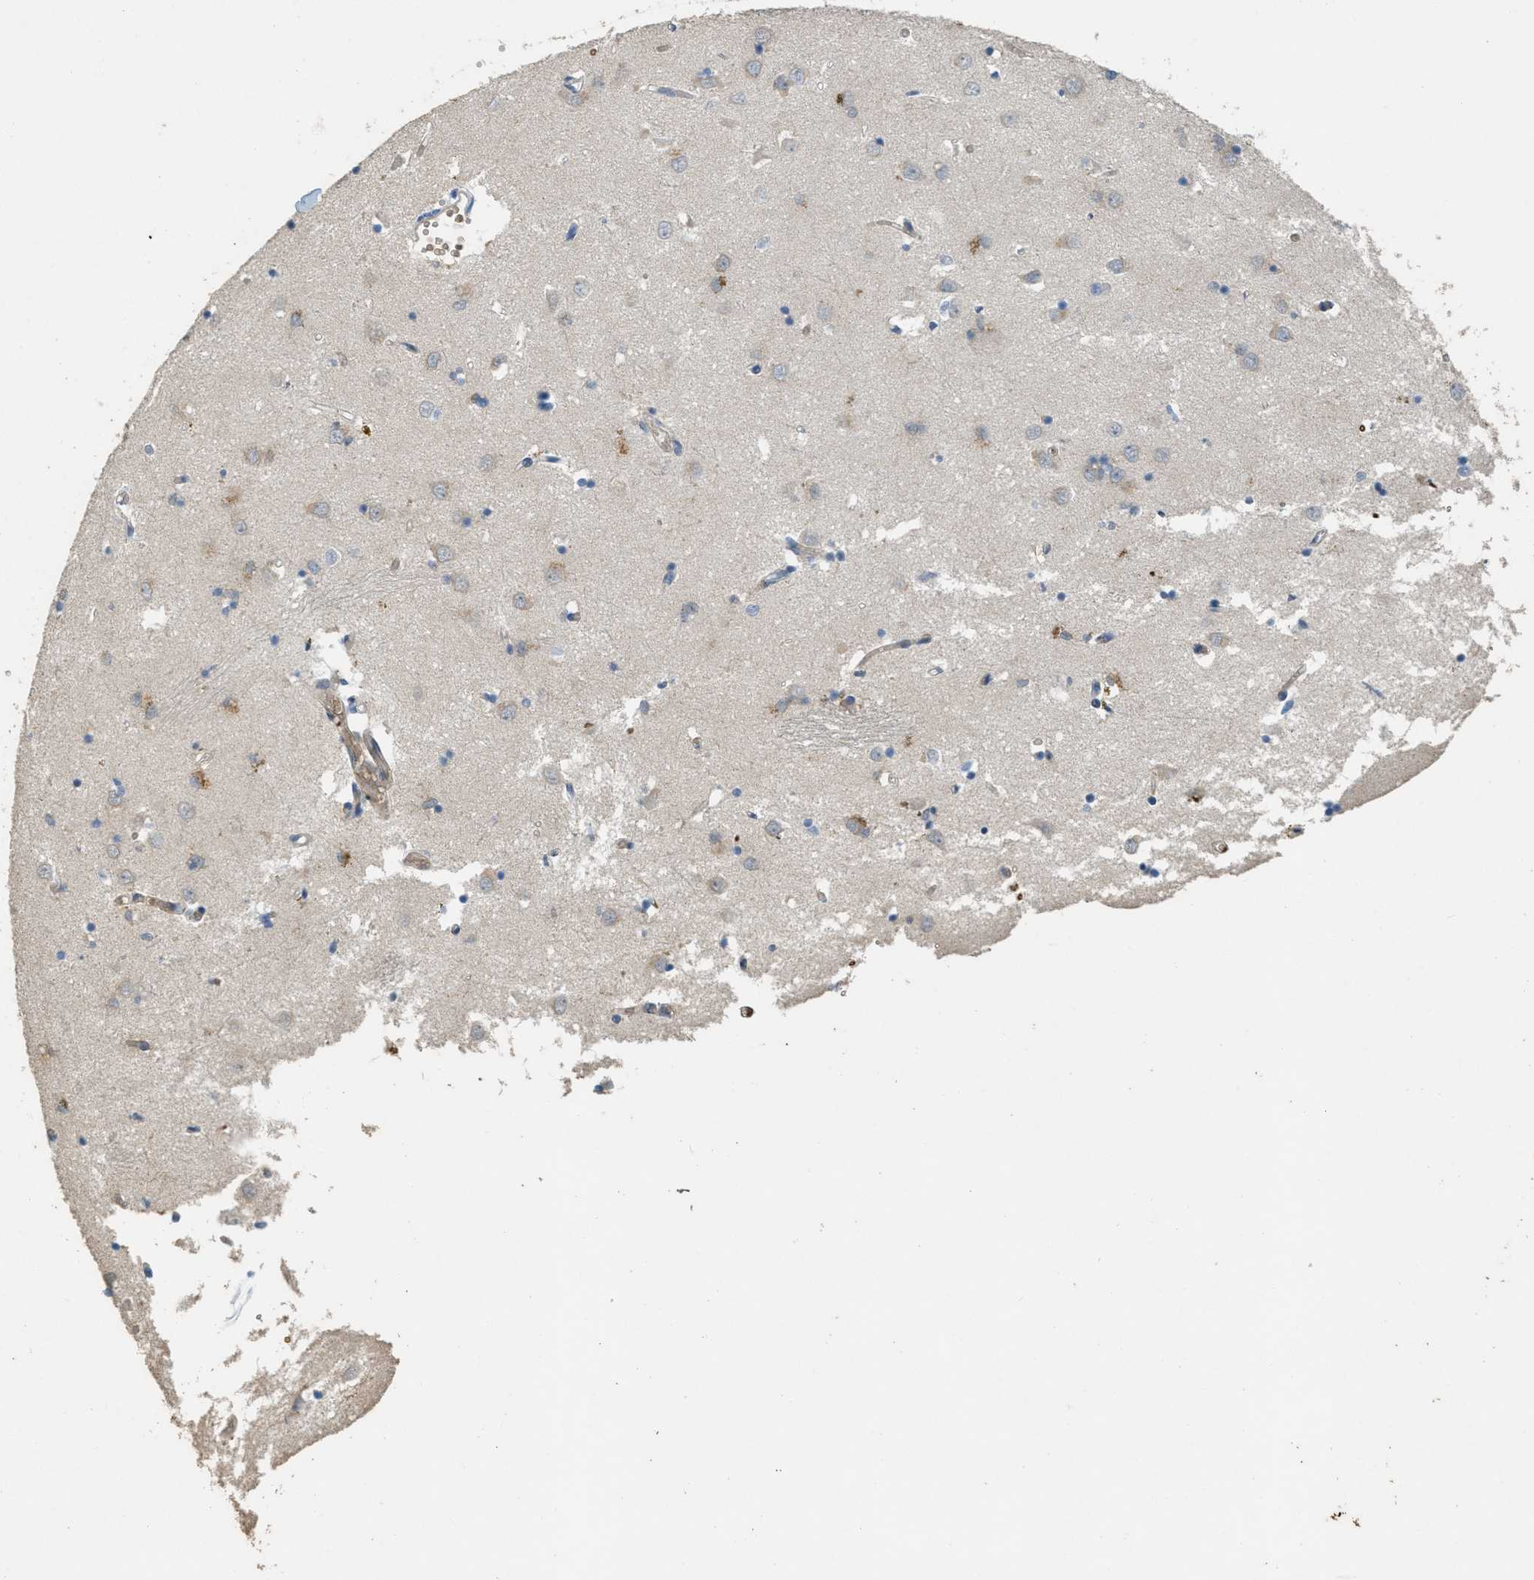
{"staining": {"intensity": "negative", "quantity": "none", "location": "none"}, "tissue": "caudate", "cell_type": "Glial cells", "image_type": "normal", "snomed": [{"axis": "morphology", "description": "Normal tissue, NOS"}, {"axis": "topography", "description": "Lateral ventricle wall"}], "caption": "Immunohistochemistry photomicrograph of unremarkable caudate: caudate stained with DAB shows no significant protein staining in glial cells.", "gene": "MRS2", "patient": {"sex": "female", "age": 19}}